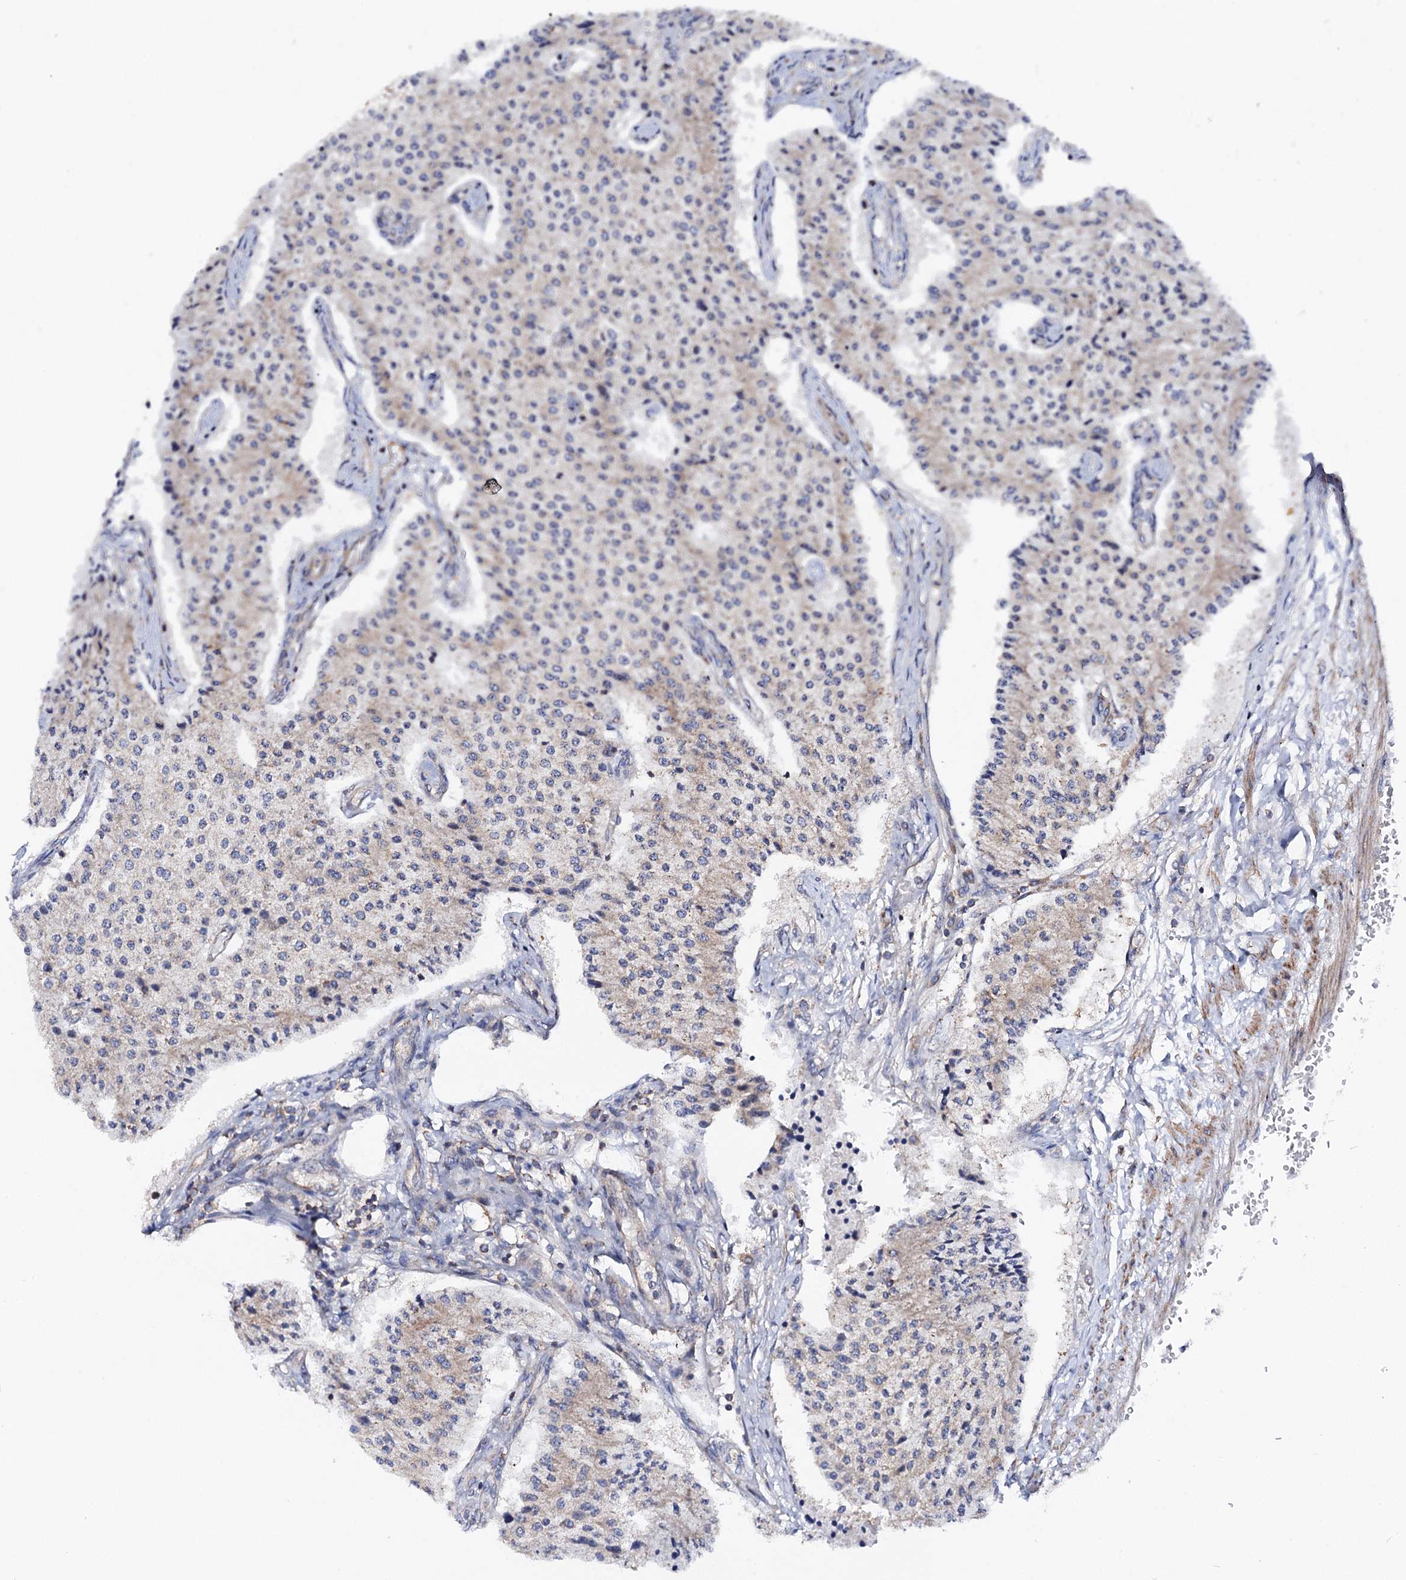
{"staining": {"intensity": "weak", "quantity": "<25%", "location": "cytoplasmic/membranous"}, "tissue": "carcinoid", "cell_type": "Tumor cells", "image_type": "cancer", "snomed": [{"axis": "morphology", "description": "Carcinoid, malignant, NOS"}, {"axis": "topography", "description": "Colon"}], "caption": "Micrograph shows no significant protein expression in tumor cells of malignant carcinoid.", "gene": "DYDC1", "patient": {"sex": "female", "age": 52}}